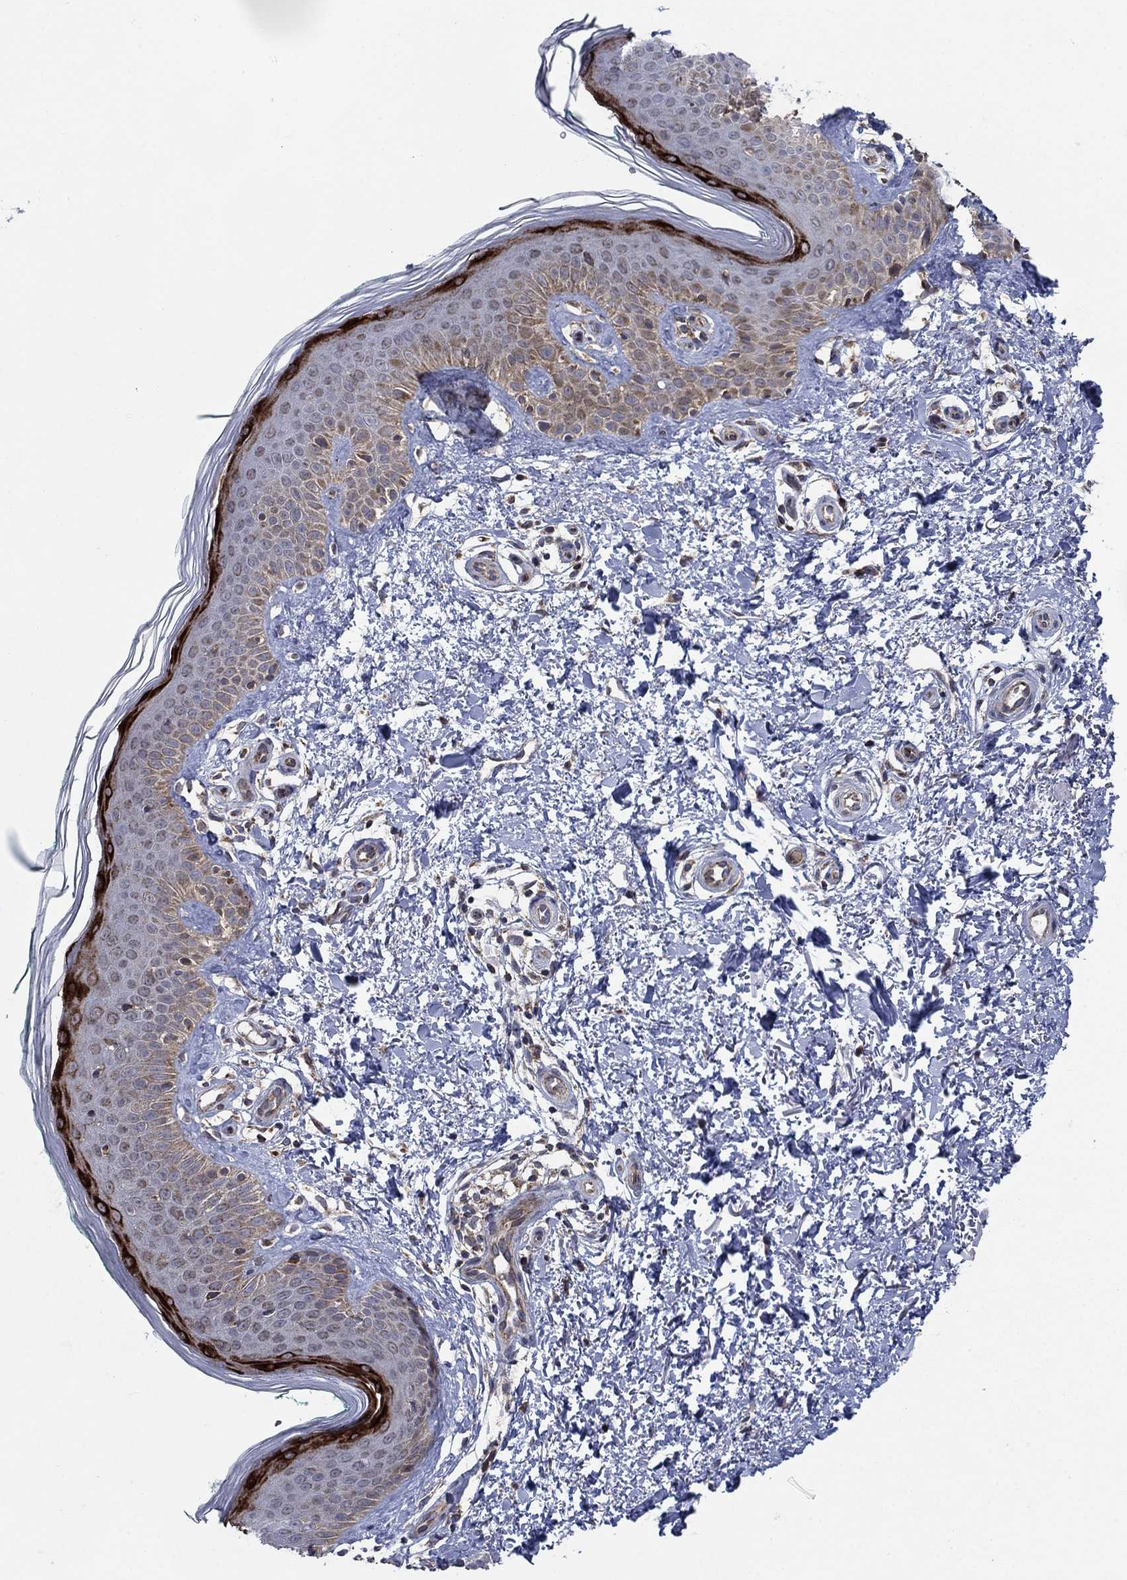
{"staining": {"intensity": "negative", "quantity": "none", "location": "none"}, "tissue": "skin", "cell_type": "Fibroblasts", "image_type": "normal", "snomed": [{"axis": "morphology", "description": "Normal tissue, NOS"}, {"axis": "morphology", "description": "Inflammation, NOS"}, {"axis": "morphology", "description": "Fibrosis, NOS"}, {"axis": "topography", "description": "Skin"}], "caption": "DAB immunohistochemical staining of normal skin exhibits no significant expression in fibroblasts. (DAB immunohistochemistry (IHC) with hematoxylin counter stain).", "gene": "RNF19B", "patient": {"sex": "male", "age": 71}}